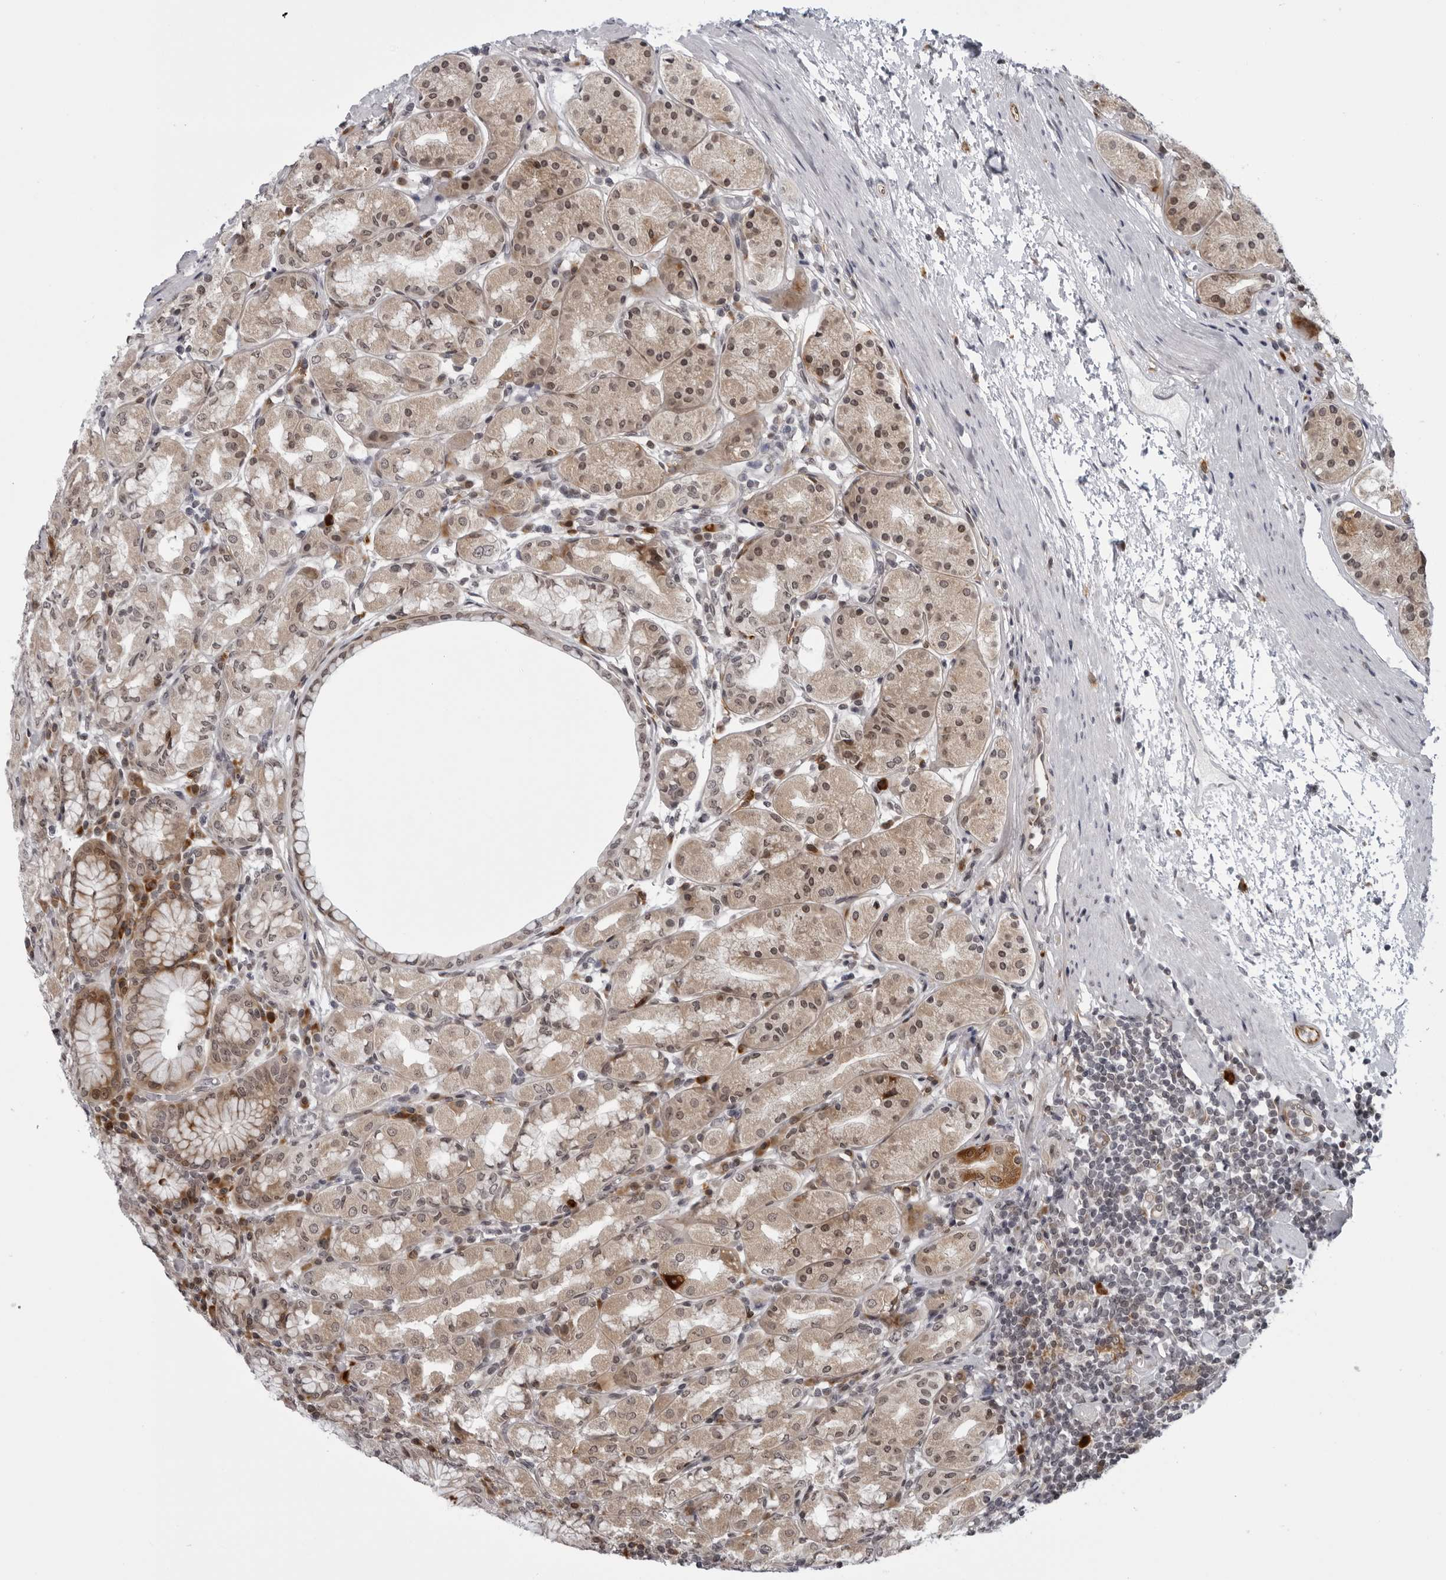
{"staining": {"intensity": "moderate", "quantity": "25%-75%", "location": "cytoplasmic/membranous,nuclear"}, "tissue": "stomach", "cell_type": "Glandular cells", "image_type": "normal", "snomed": [{"axis": "morphology", "description": "Normal tissue, NOS"}, {"axis": "topography", "description": "Stomach"}, {"axis": "topography", "description": "Stomach, lower"}], "caption": "About 25%-75% of glandular cells in normal stomach demonstrate moderate cytoplasmic/membranous,nuclear protein staining as visualized by brown immunohistochemical staining.", "gene": "GCSAML", "patient": {"sex": "female", "age": 56}}